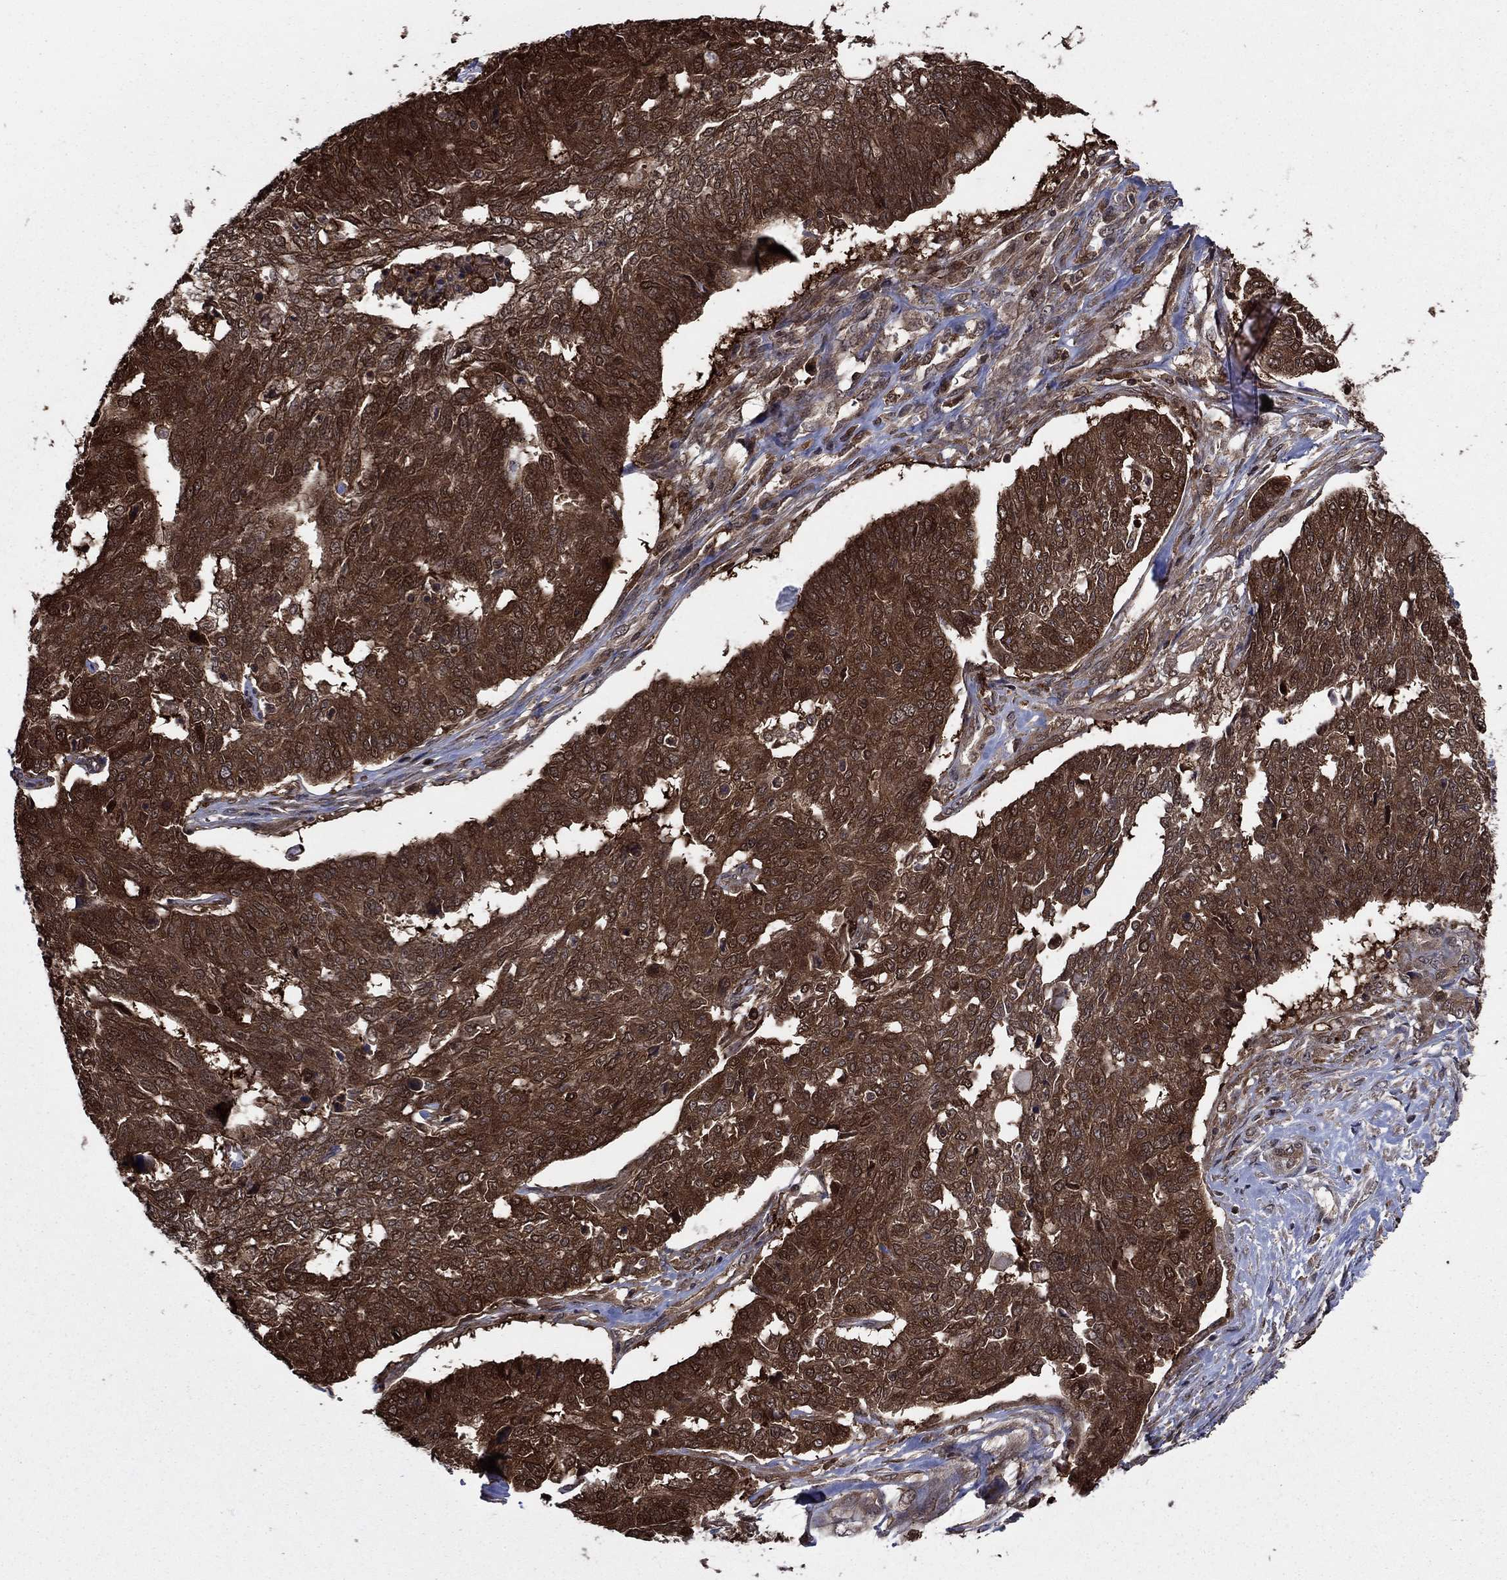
{"staining": {"intensity": "strong", "quantity": ">75%", "location": "cytoplasmic/membranous"}, "tissue": "ovarian cancer", "cell_type": "Tumor cells", "image_type": "cancer", "snomed": [{"axis": "morphology", "description": "Cystadenocarcinoma, serous, NOS"}, {"axis": "topography", "description": "Ovary"}], "caption": "Ovarian cancer stained with DAB immunohistochemistry displays high levels of strong cytoplasmic/membranous positivity in approximately >75% of tumor cells.", "gene": "CACYBP", "patient": {"sex": "female", "age": 67}}